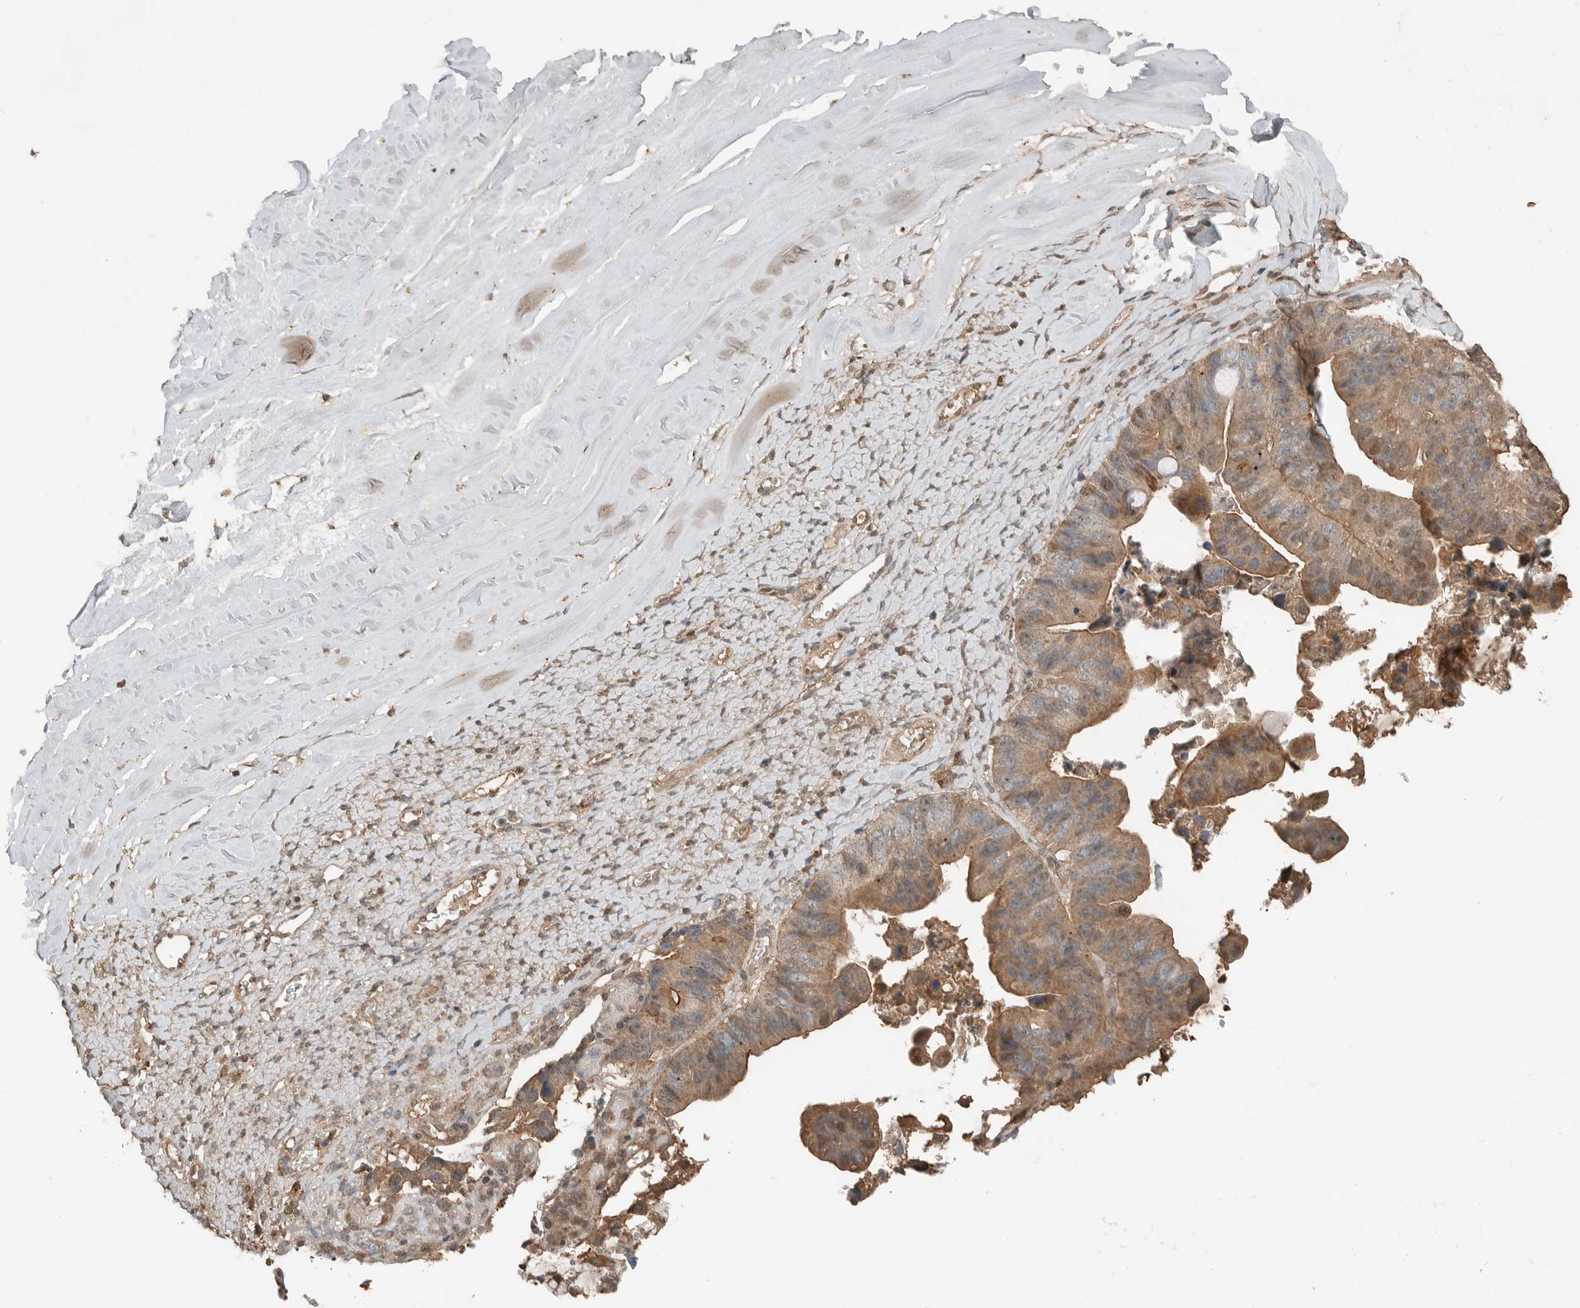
{"staining": {"intensity": "moderate", "quantity": ">75%", "location": "cytoplasmic/membranous"}, "tissue": "ovarian cancer", "cell_type": "Tumor cells", "image_type": "cancer", "snomed": [{"axis": "morphology", "description": "Cystadenocarcinoma, mucinous, NOS"}, {"axis": "topography", "description": "Ovary"}], "caption": "Ovarian cancer (mucinous cystadenocarcinoma) stained for a protein (brown) displays moderate cytoplasmic/membranous positive expression in about >75% of tumor cells.", "gene": "BLZF1", "patient": {"sex": "female", "age": 61}}